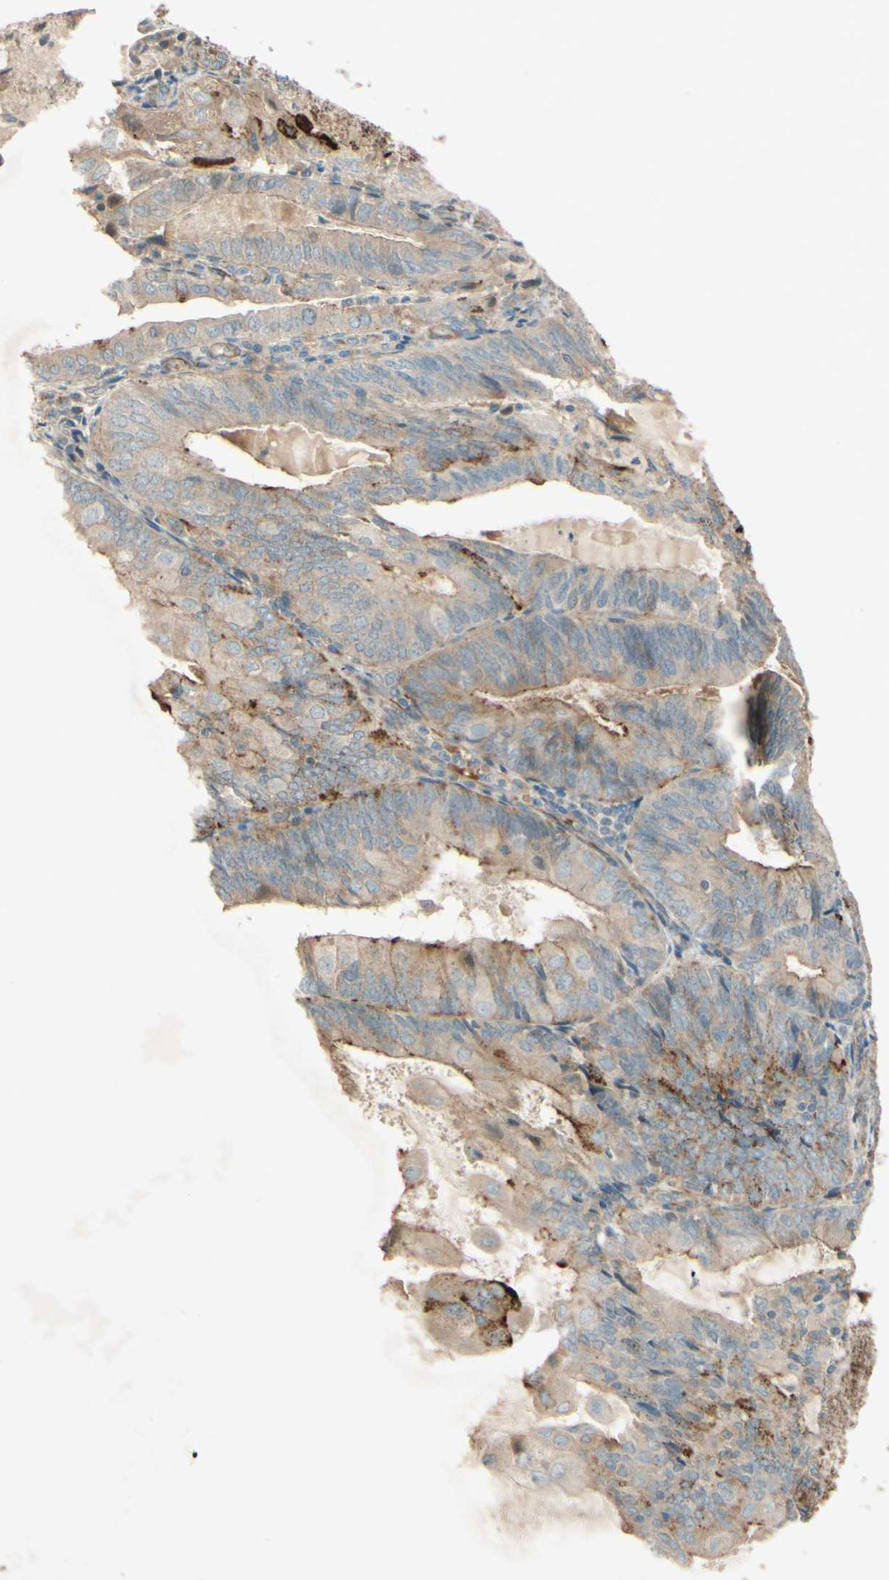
{"staining": {"intensity": "strong", "quantity": "25%-75%", "location": "cytoplasmic/membranous"}, "tissue": "endometrial cancer", "cell_type": "Tumor cells", "image_type": "cancer", "snomed": [{"axis": "morphology", "description": "Adenocarcinoma, NOS"}, {"axis": "topography", "description": "Endometrium"}], "caption": "DAB immunohistochemical staining of human endometrial adenocarcinoma demonstrates strong cytoplasmic/membranous protein positivity in about 25%-75% of tumor cells. Using DAB (3,3'-diaminobenzidine) (brown) and hematoxylin (blue) stains, captured at high magnification using brightfield microscopy.", "gene": "ADAM17", "patient": {"sex": "female", "age": 81}}